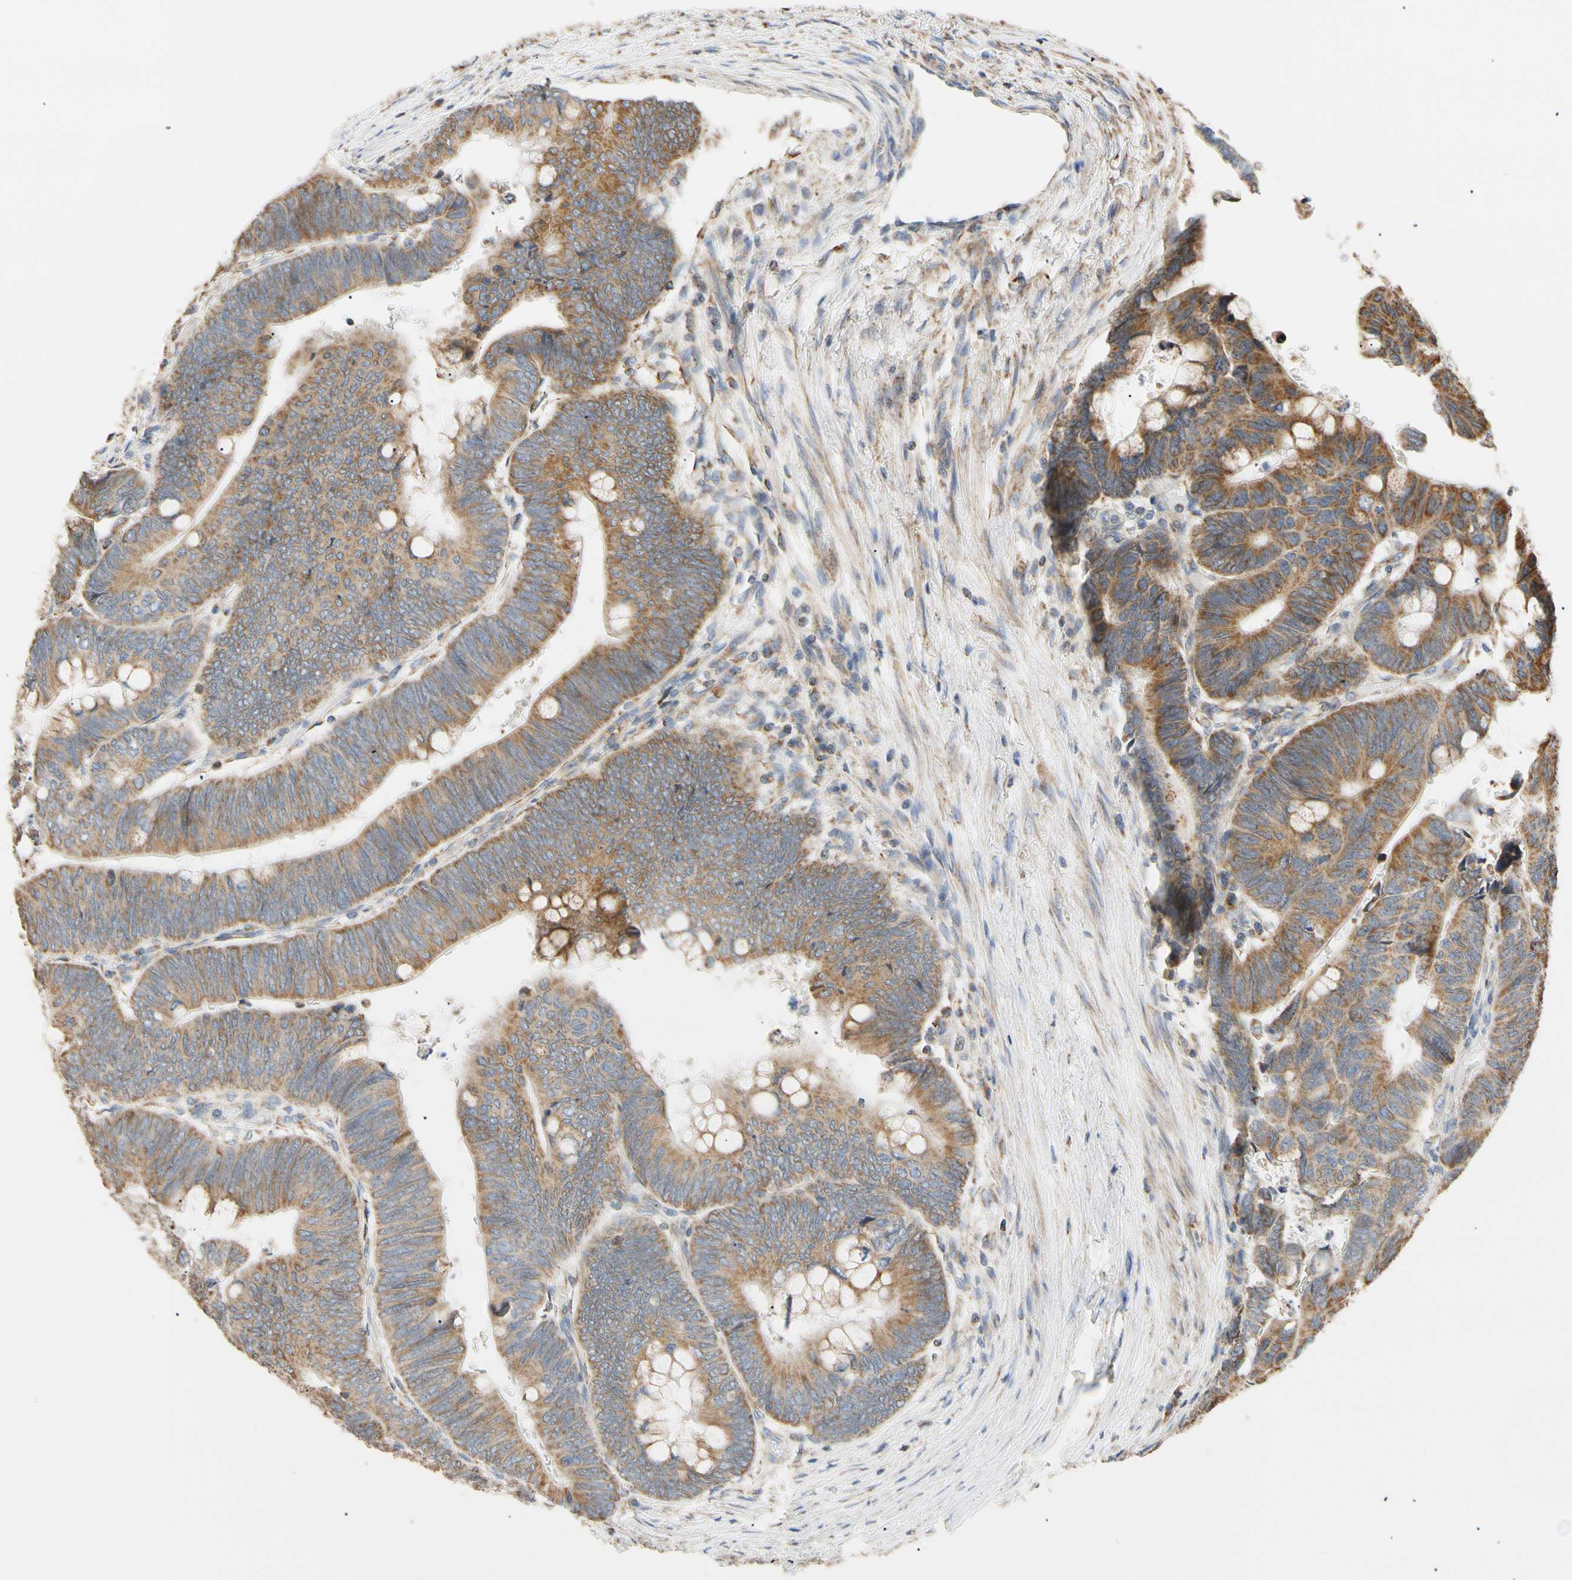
{"staining": {"intensity": "moderate", "quantity": ">75%", "location": "cytoplasmic/membranous"}, "tissue": "colorectal cancer", "cell_type": "Tumor cells", "image_type": "cancer", "snomed": [{"axis": "morphology", "description": "Normal tissue, NOS"}, {"axis": "morphology", "description": "Adenocarcinoma, NOS"}, {"axis": "topography", "description": "Rectum"}, {"axis": "topography", "description": "Peripheral nerve tissue"}], "caption": "Immunohistochemical staining of adenocarcinoma (colorectal) shows moderate cytoplasmic/membranous protein staining in approximately >75% of tumor cells.", "gene": "PLGRKT", "patient": {"sex": "male", "age": 92}}